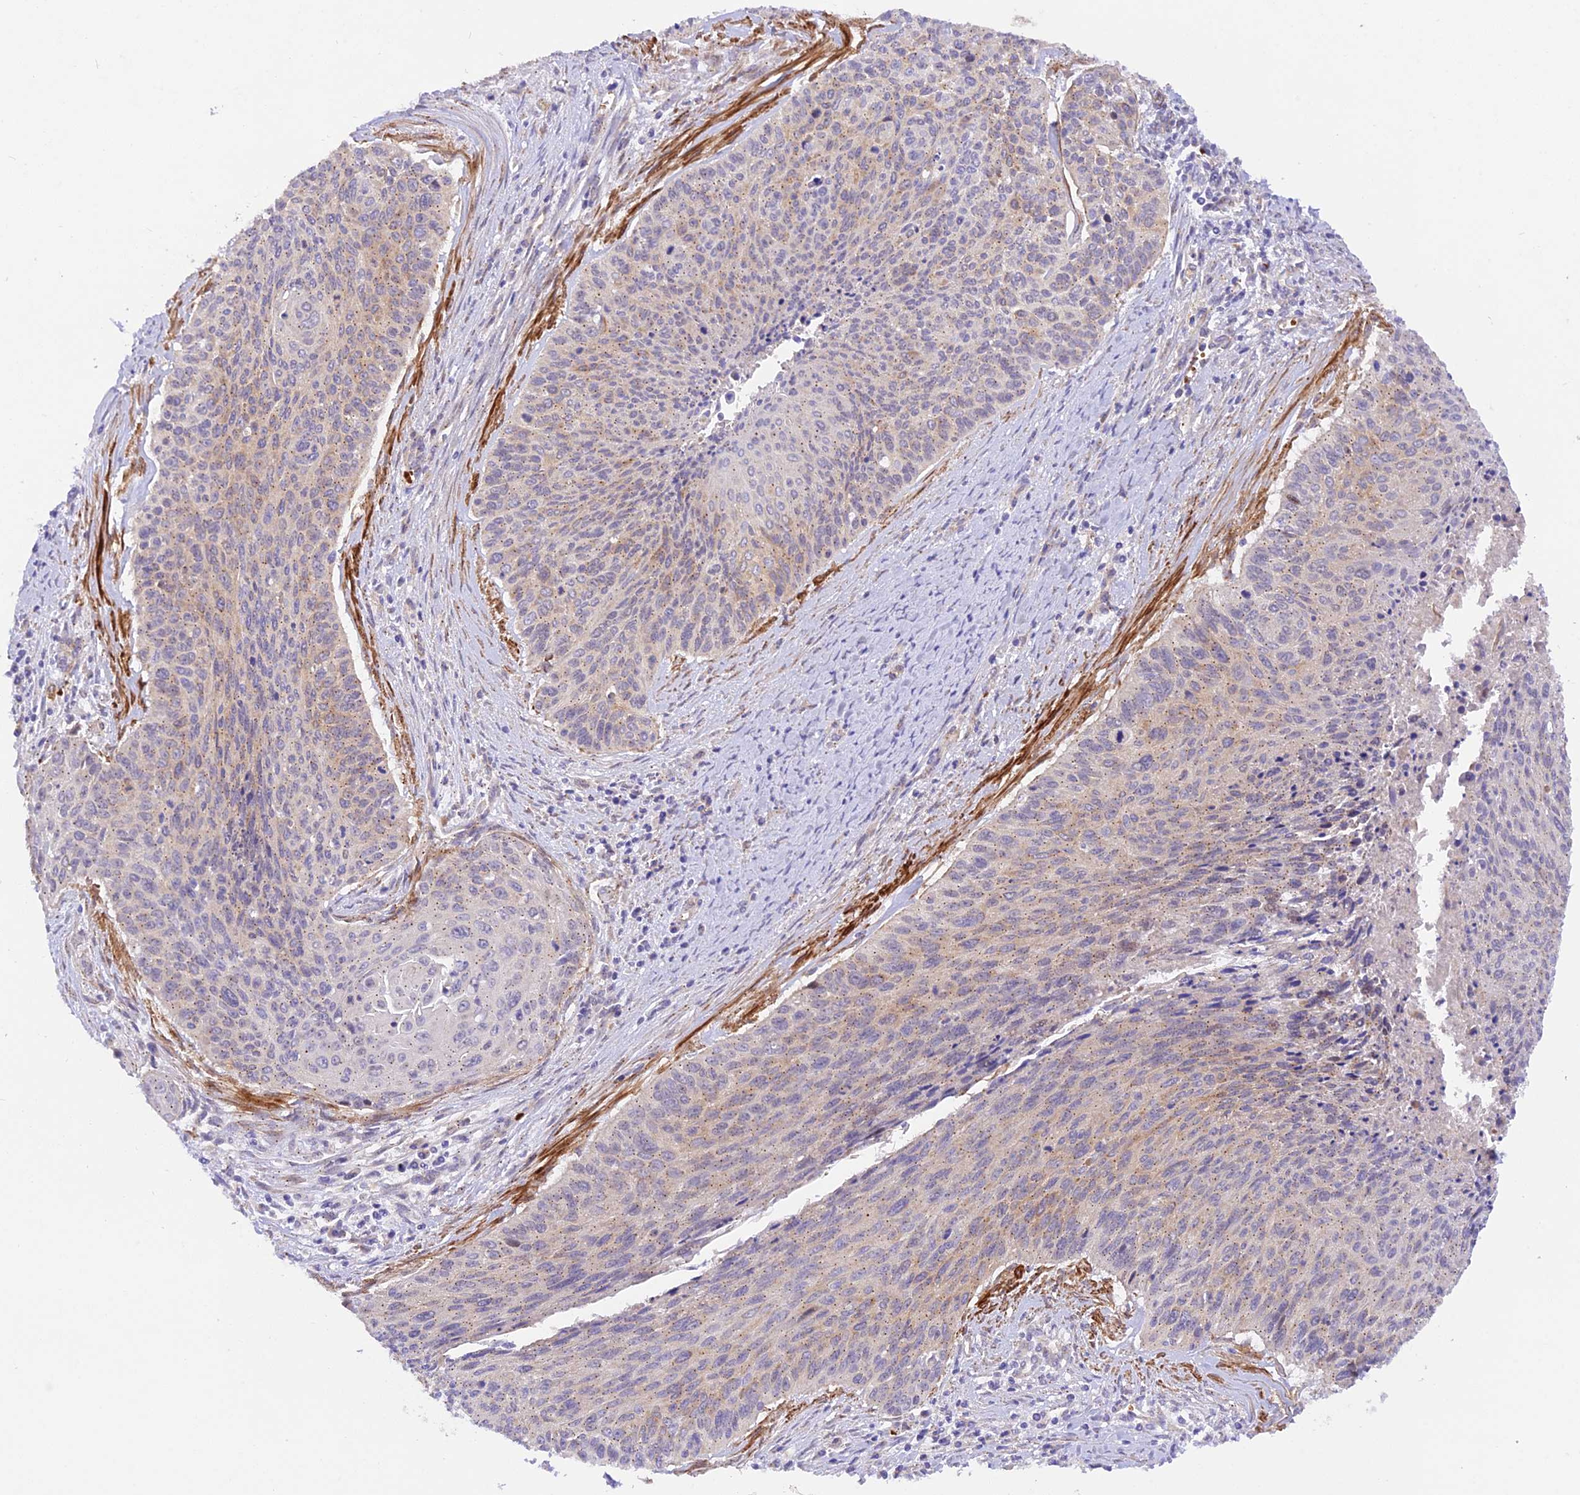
{"staining": {"intensity": "weak", "quantity": "<25%", "location": "cytoplasmic/membranous"}, "tissue": "cervical cancer", "cell_type": "Tumor cells", "image_type": "cancer", "snomed": [{"axis": "morphology", "description": "Squamous cell carcinoma, NOS"}, {"axis": "topography", "description": "Cervix"}], "caption": "DAB (3,3'-diaminobenzidine) immunohistochemical staining of human cervical cancer (squamous cell carcinoma) exhibits no significant positivity in tumor cells. The staining was performed using DAB to visualize the protein expression in brown, while the nuclei were stained in blue with hematoxylin (Magnification: 20x).", "gene": "WDFY4", "patient": {"sex": "female", "age": 55}}